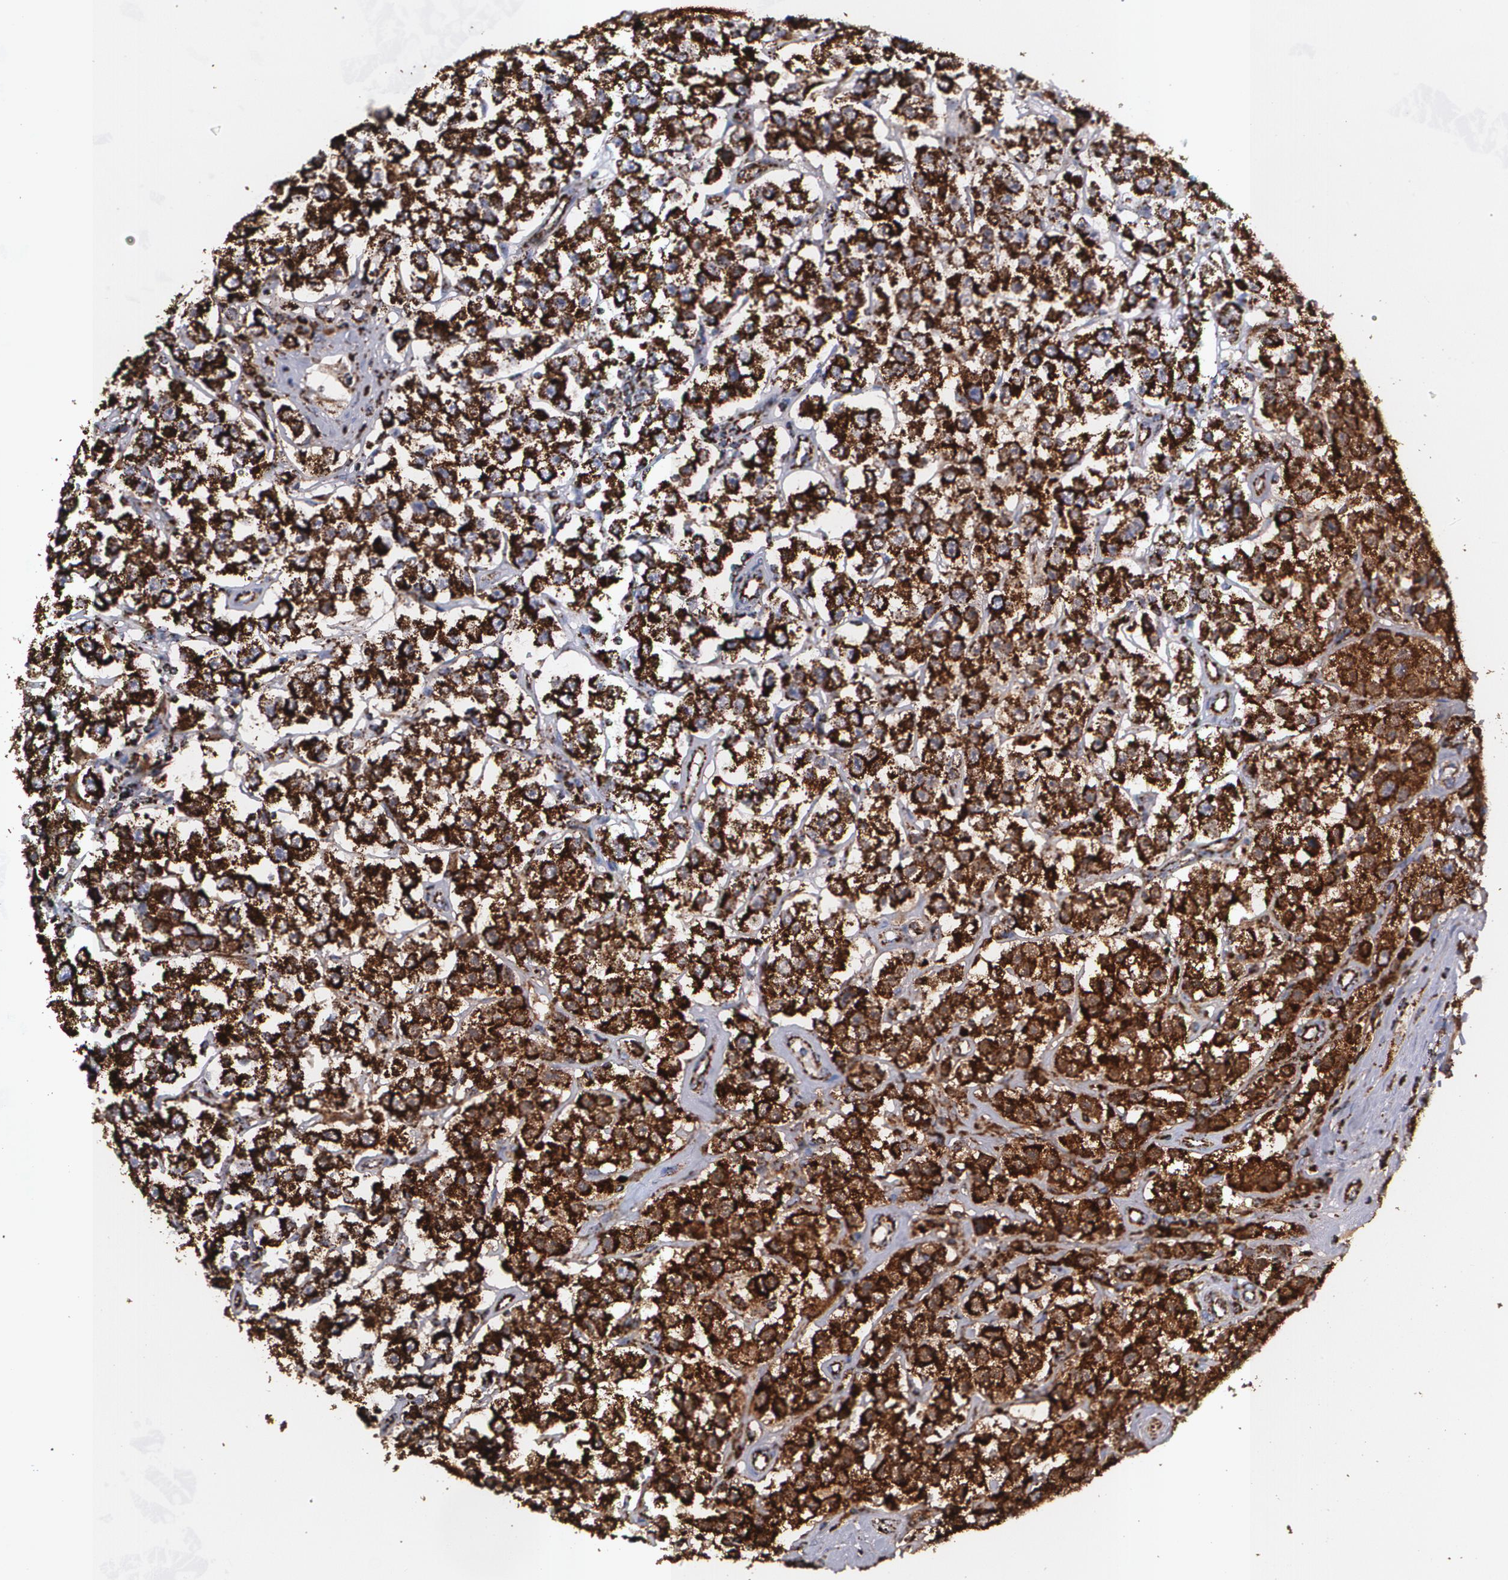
{"staining": {"intensity": "strong", "quantity": ">75%", "location": "cytoplasmic/membranous"}, "tissue": "testis cancer", "cell_type": "Tumor cells", "image_type": "cancer", "snomed": [{"axis": "morphology", "description": "Seminoma, NOS"}, {"axis": "topography", "description": "Testis"}], "caption": "Immunohistochemistry (IHC) photomicrograph of neoplastic tissue: human testis seminoma stained using immunohistochemistry displays high levels of strong protein expression localized specifically in the cytoplasmic/membranous of tumor cells, appearing as a cytoplasmic/membranous brown color.", "gene": "HSPD1", "patient": {"sex": "male", "age": 52}}